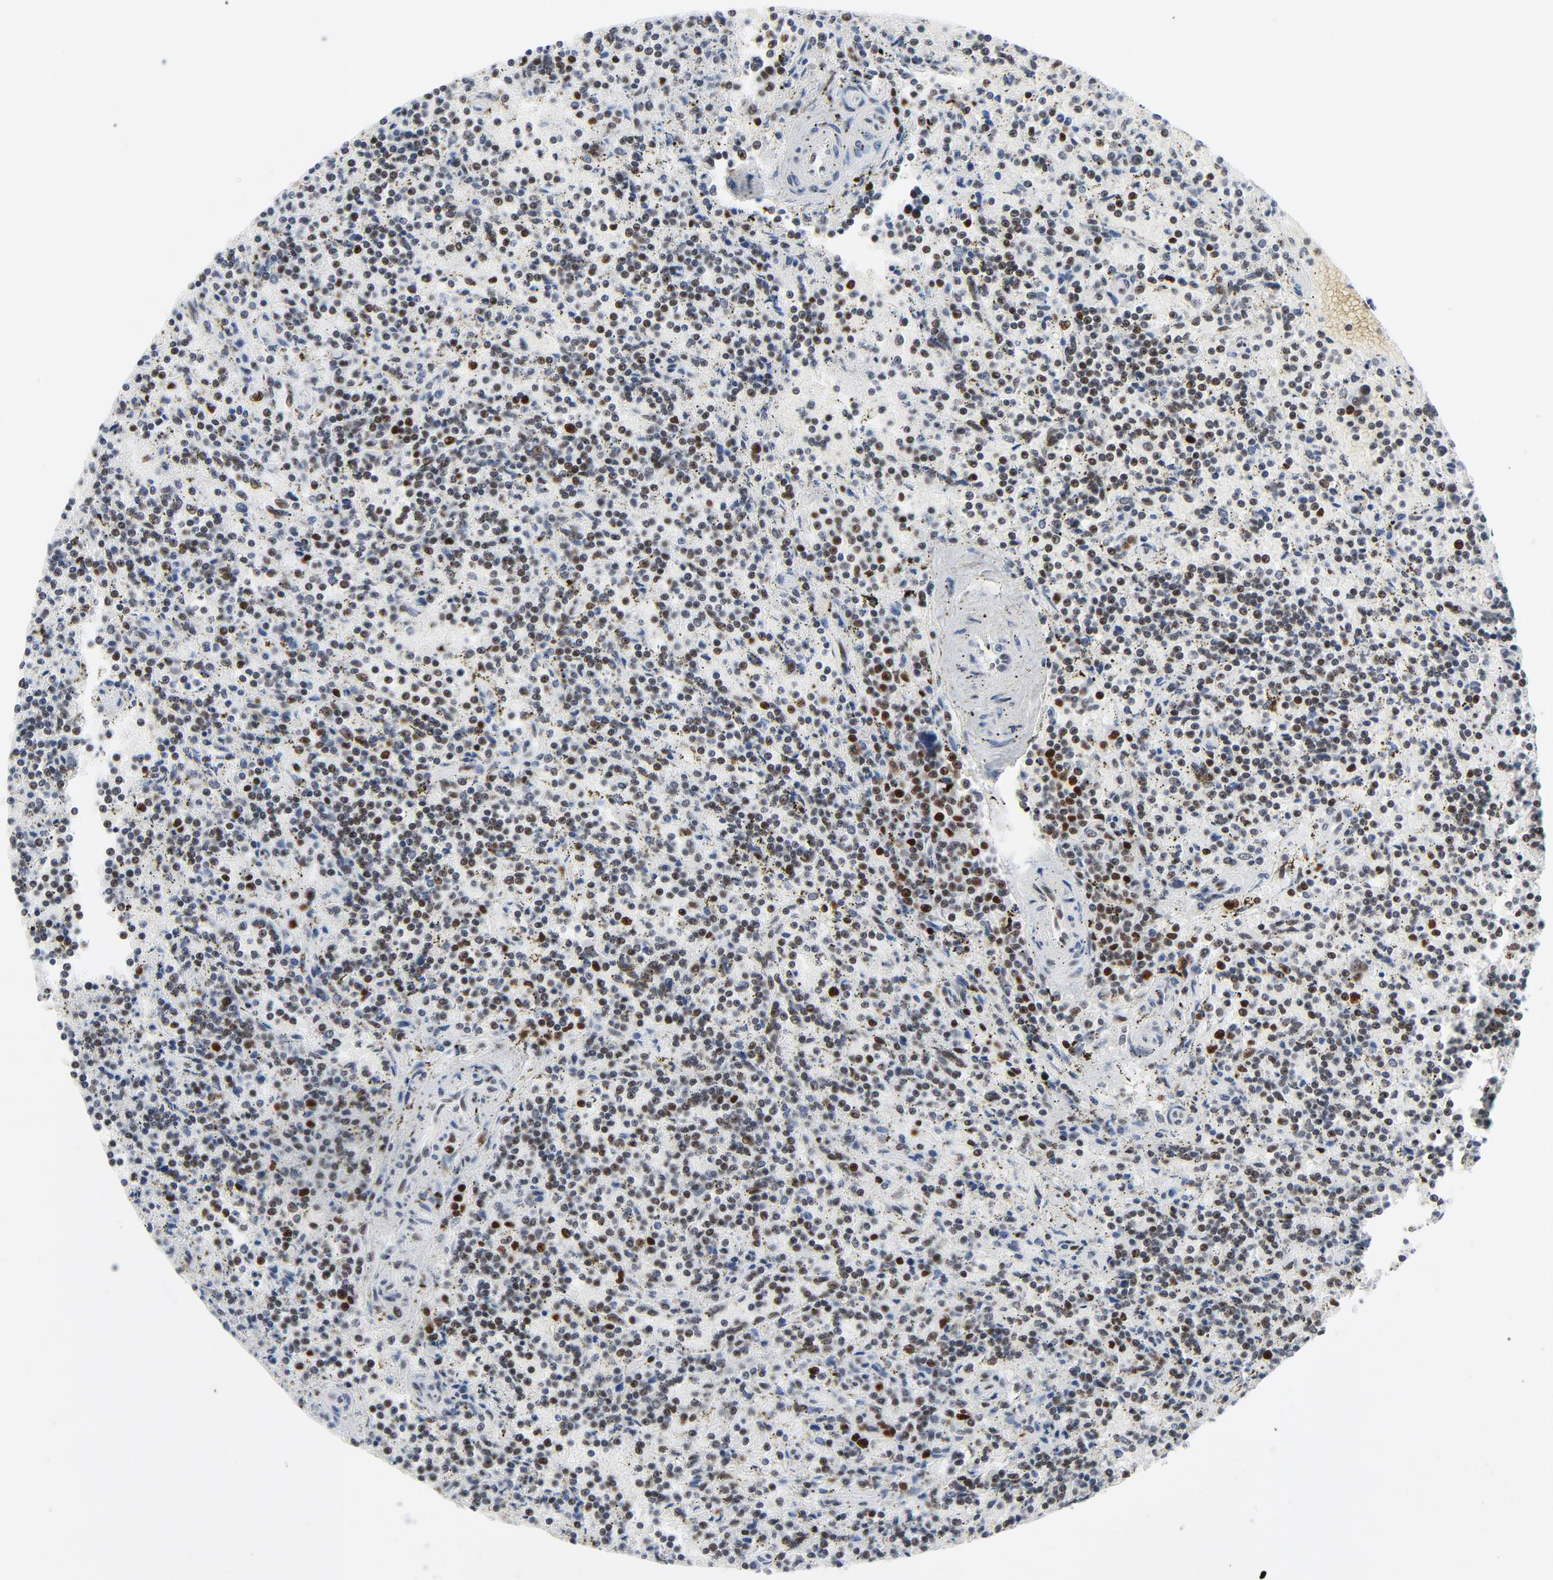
{"staining": {"intensity": "moderate", "quantity": "<25%", "location": "nuclear"}, "tissue": "lymphoma", "cell_type": "Tumor cells", "image_type": "cancer", "snomed": [{"axis": "morphology", "description": "Malignant lymphoma, non-Hodgkin's type, Low grade"}, {"axis": "topography", "description": "Spleen"}], "caption": "The immunohistochemical stain labels moderate nuclear positivity in tumor cells of low-grade malignant lymphoma, non-Hodgkin's type tissue. The protein is shown in brown color, while the nuclei are stained blue.", "gene": "POLD1", "patient": {"sex": "male", "age": 73}}